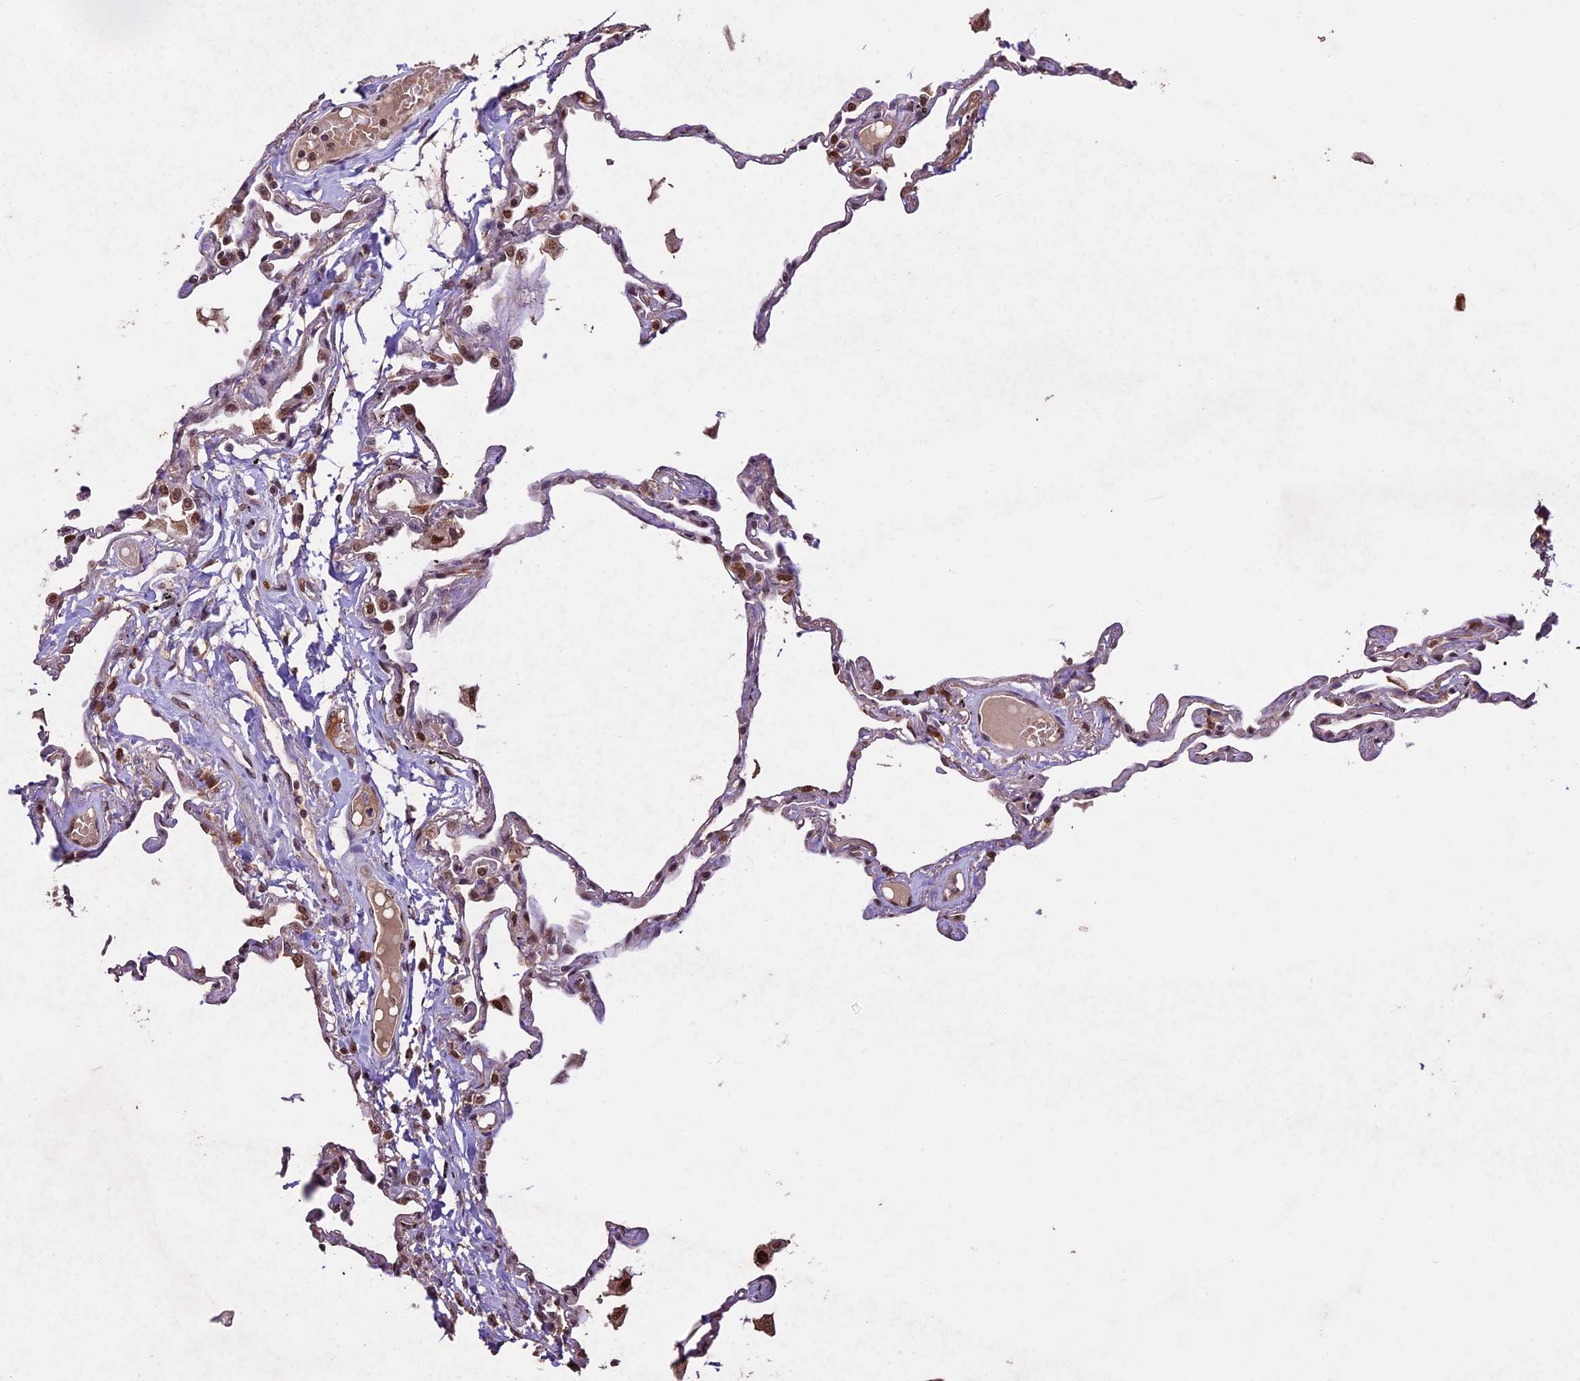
{"staining": {"intensity": "weak", "quantity": "25%-75%", "location": "cytoplasmic/membranous"}, "tissue": "lung", "cell_type": "Alveolar cells", "image_type": "normal", "snomed": [{"axis": "morphology", "description": "Normal tissue, NOS"}, {"axis": "topography", "description": "Lung"}], "caption": "IHC photomicrograph of unremarkable human lung stained for a protein (brown), which demonstrates low levels of weak cytoplasmic/membranous staining in approximately 25%-75% of alveolar cells.", "gene": "CDKN2AIP", "patient": {"sex": "female", "age": 67}}